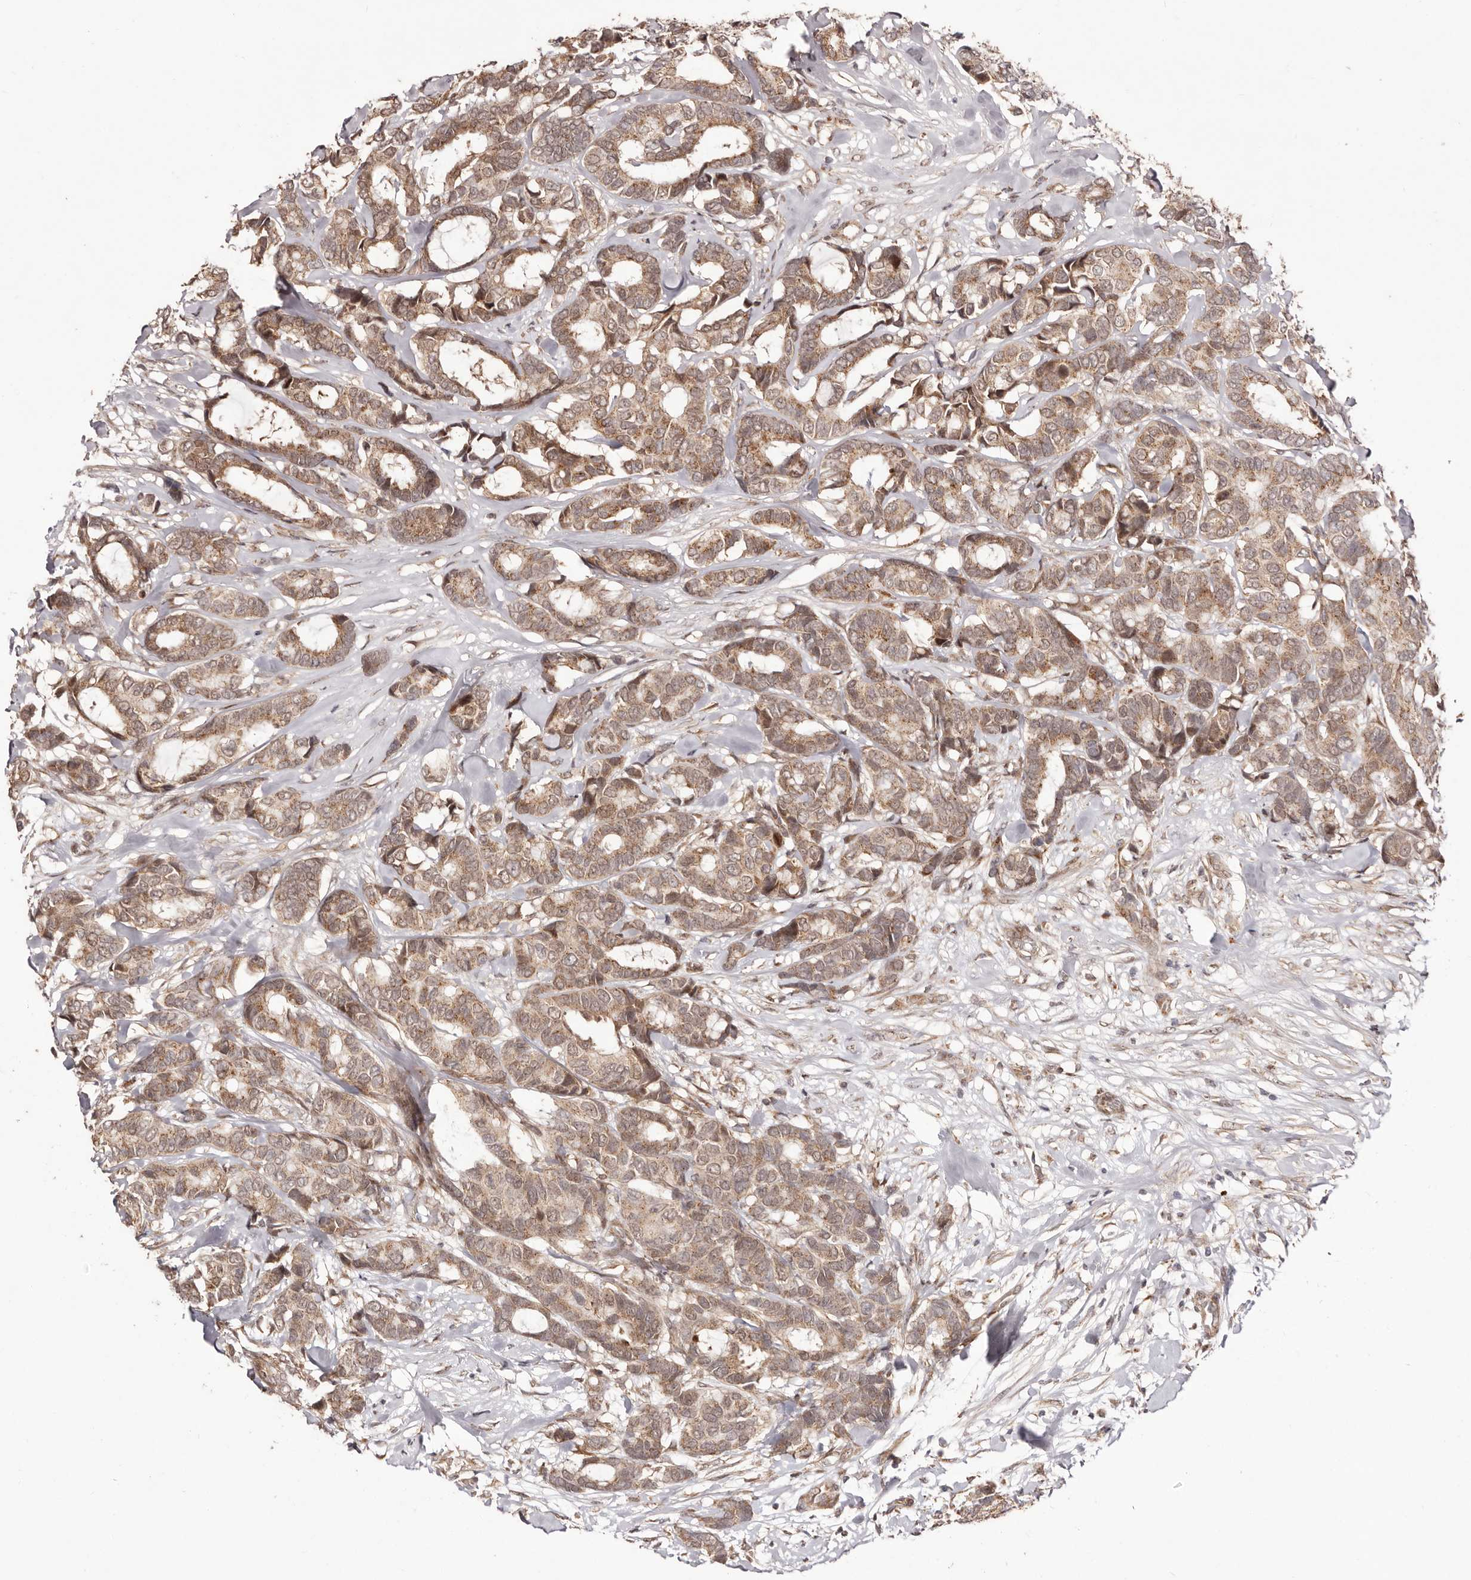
{"staining": {"intensity": "moderate", "quantity": ">75%", "location": "cytoplasmic/membranous"}, "tissue": "breast cancer", "cell_type": "Tumor cells", "image_type": "cancer", "snomed": [{"axis": "morphology", "description": "Duct carcinoma"}, {"axis": "topography", "description": "Breast"}], "caption": "Brown immunohistochemical staining in human breast cancer (intraductal carcinoma) demonstrates moderate cytoplasmic/membranous positivity in about >75% of tumor cells. (DAB IHC, brown staining for protein, blue staining for nuclei).", "gene": "EGR3", "patient": {"sex": "female", "age": 87}}